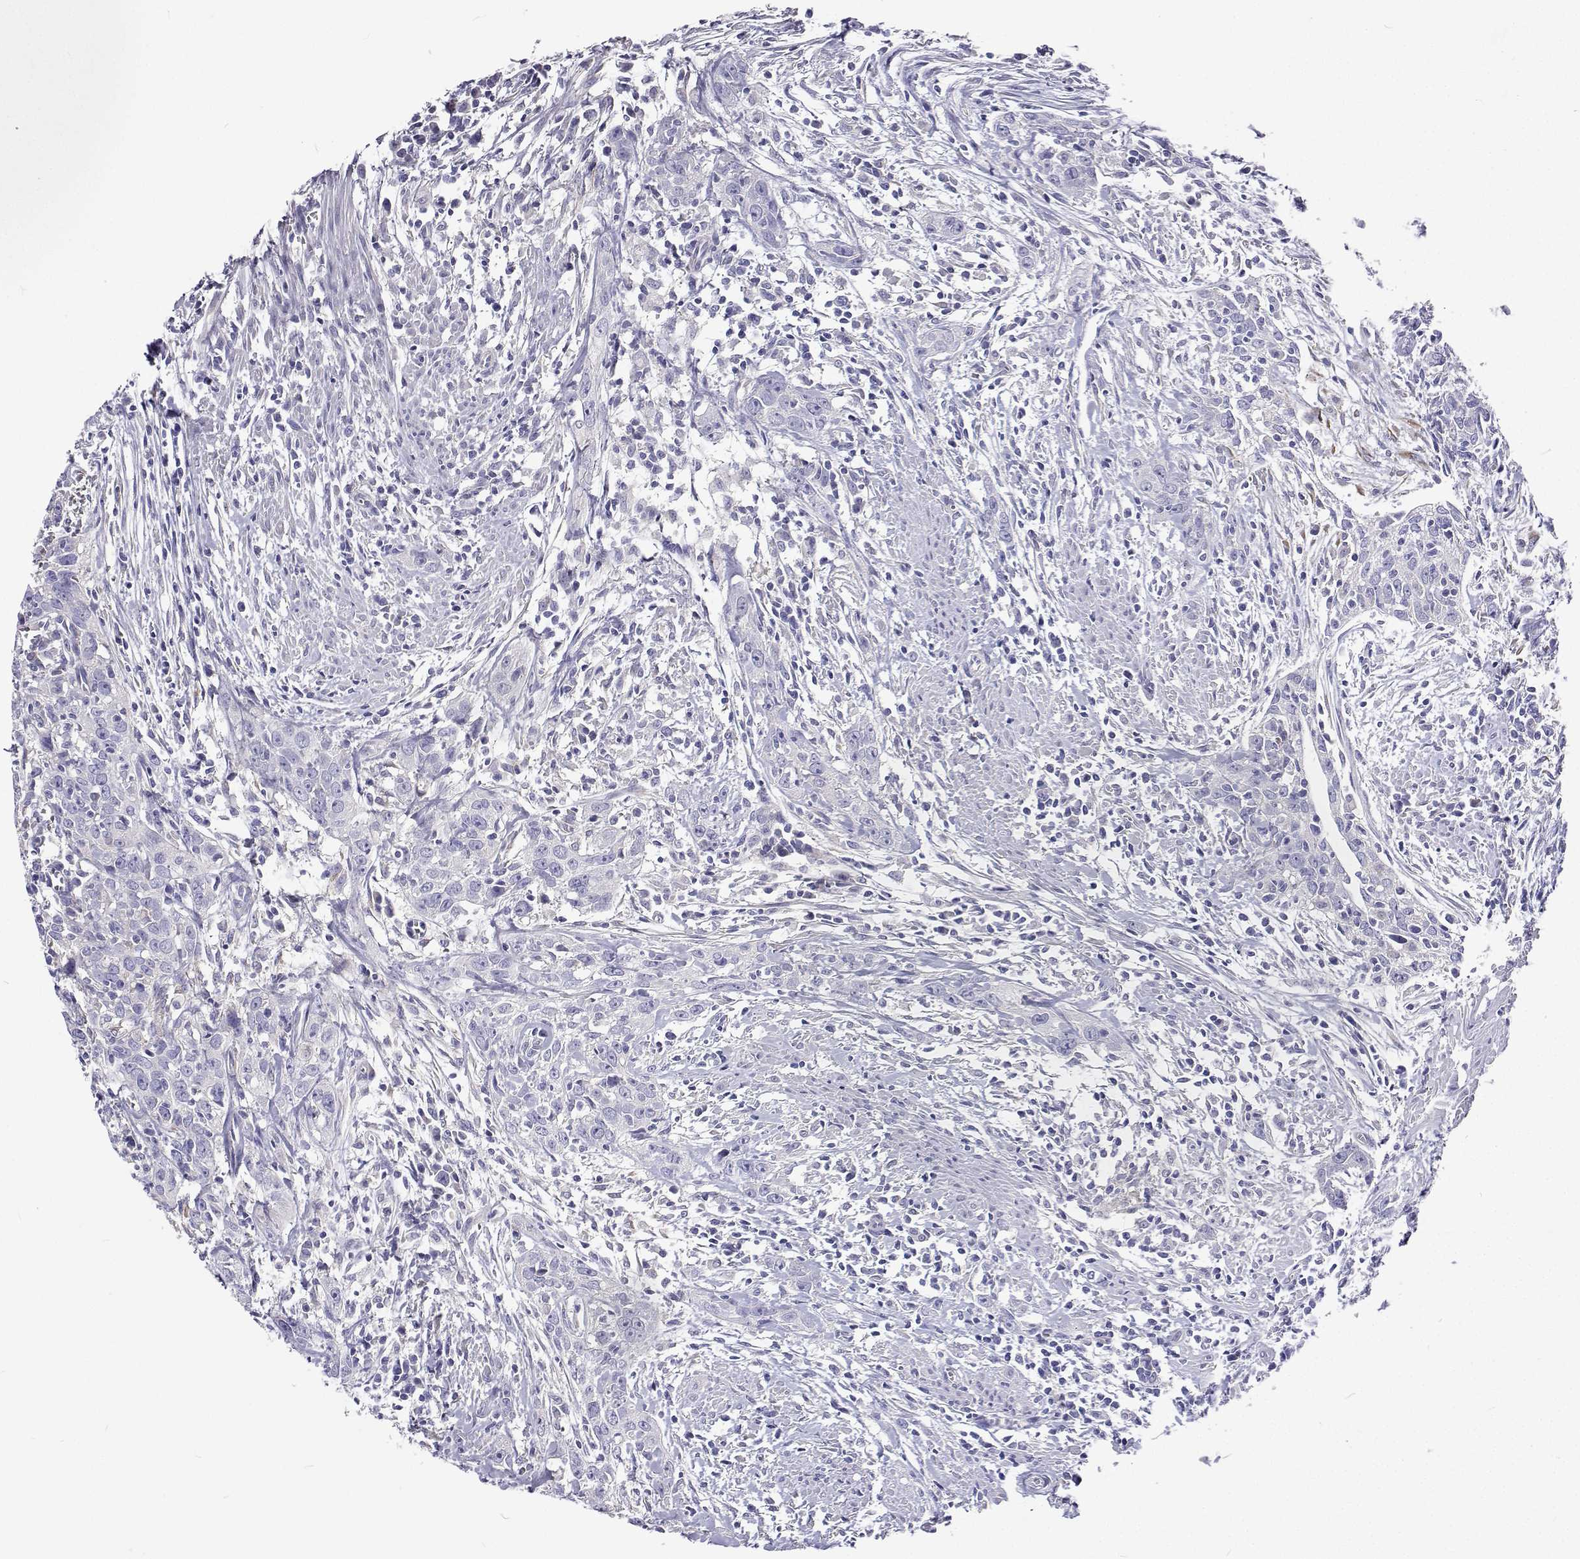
{"staining": {"intensity": "negative", "quantity": "none", "location": "none"}, "tissue": "urothelial cancer", "cell_type": "Tumor cells", "image_type": "cancer", "snomed": [{"axis": "morphology", "description": "Urothelial carcinoma, High grade"}, {"axis": "topography", "description": "Urinary bladder"}], "caption": "High power microscopy micrograph of an immunohistochemistry (IHC) micrograph of high-grade urothelial carcinoma, revealing no significant staining in tumor cells. (Immunohistochemistry (ihc), brightfield microscopy, high magnification).", "gene": "LHFPL7", "patient": {"sex": "male", "age": 83}}